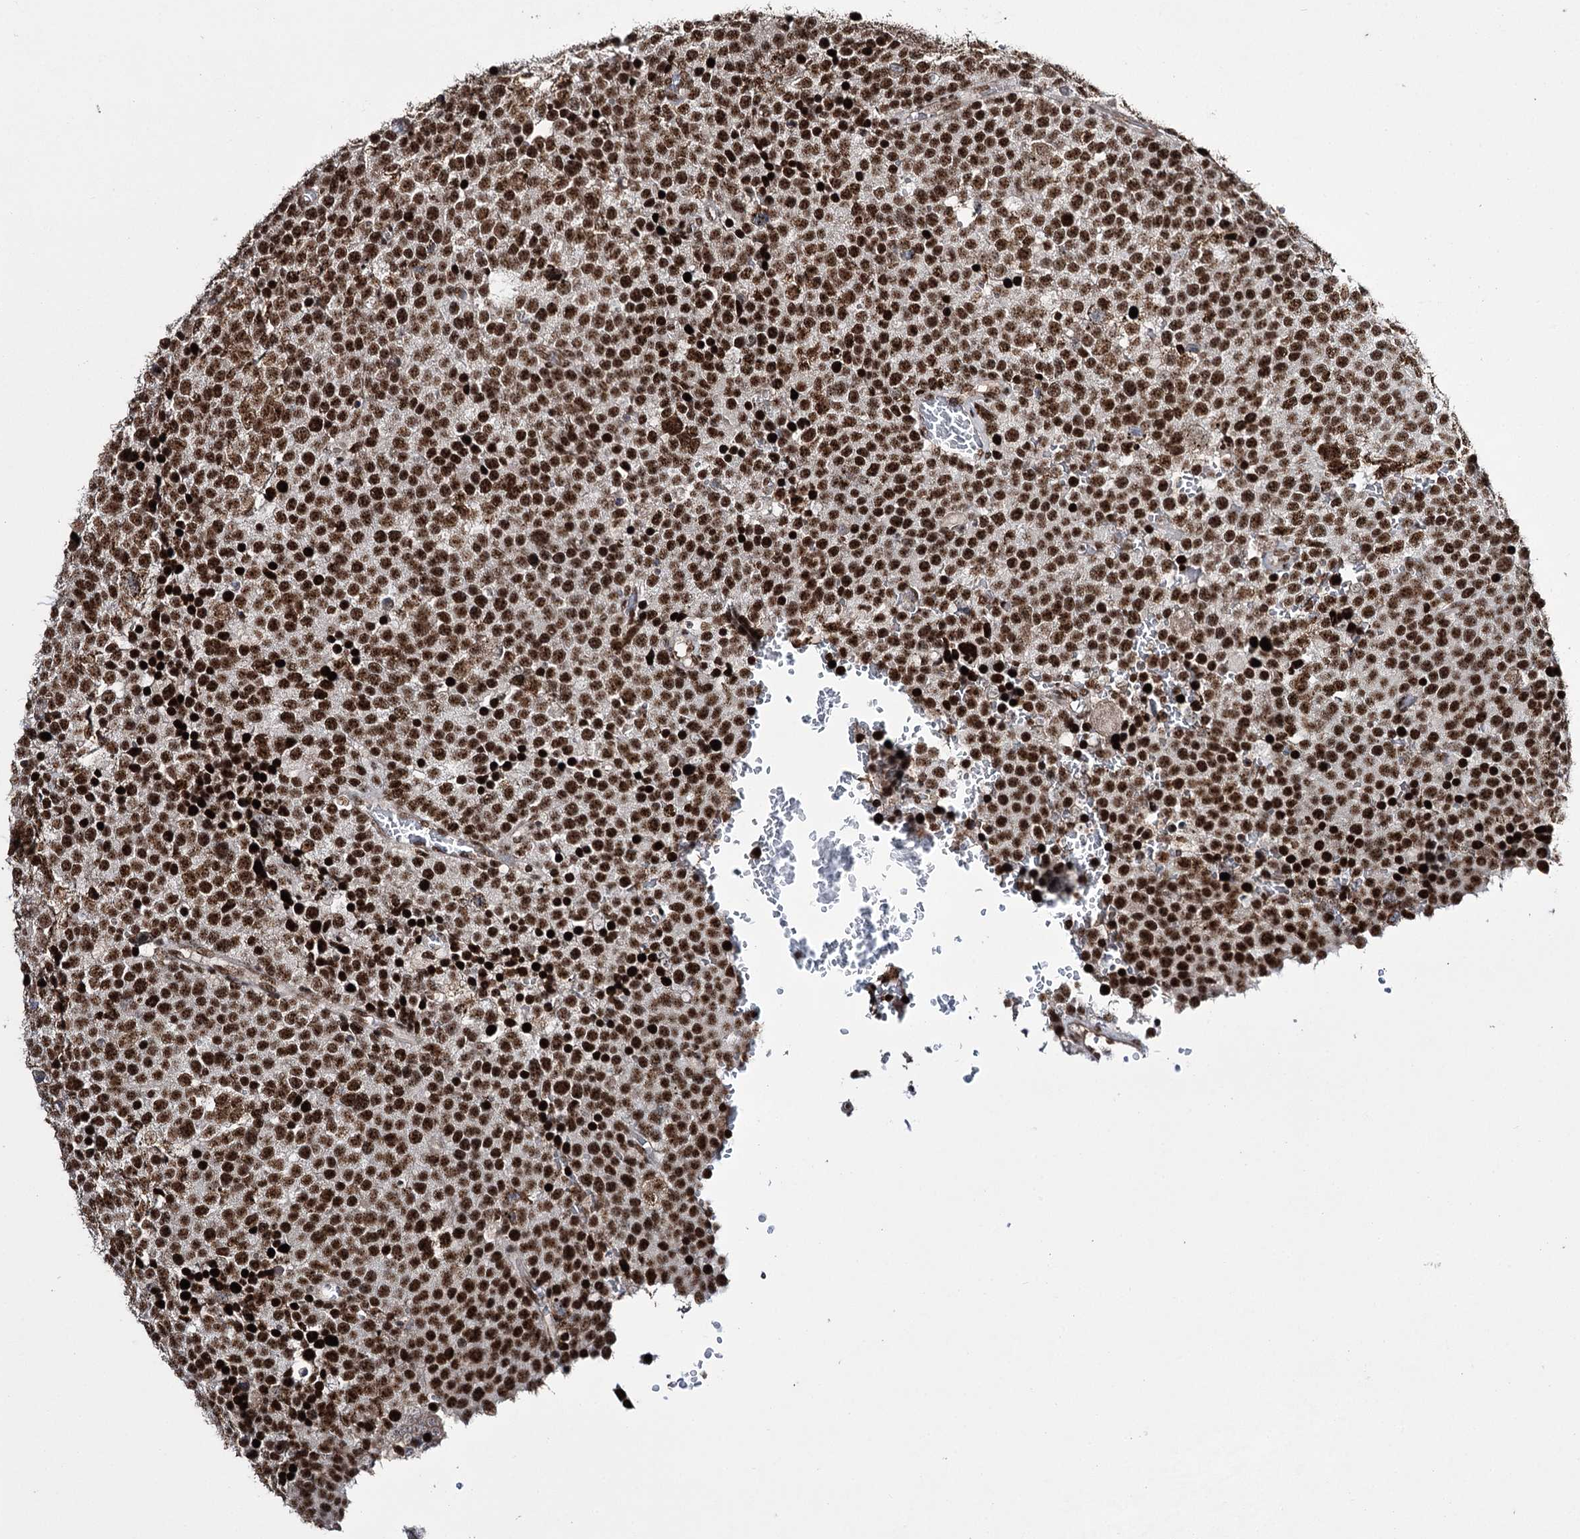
{"staining": {"intensity": "strong", "quantity": ">75%", "location": "nuclear"}, "tissue": "testis cancer", "cell_type": "Tumor cells", "image_type": "cancer", "snomed": [{"axis": "morphology", "description": "Seminoma, NOS"}, {"axis": "topography", "description": "Testis"}], "caption": "Protein staining shows strong nuclear staining in about >75% of tumor cells in testis cancer.", "gene": "PRPF40A", "patient": {"sex": "male", "age": 71}}